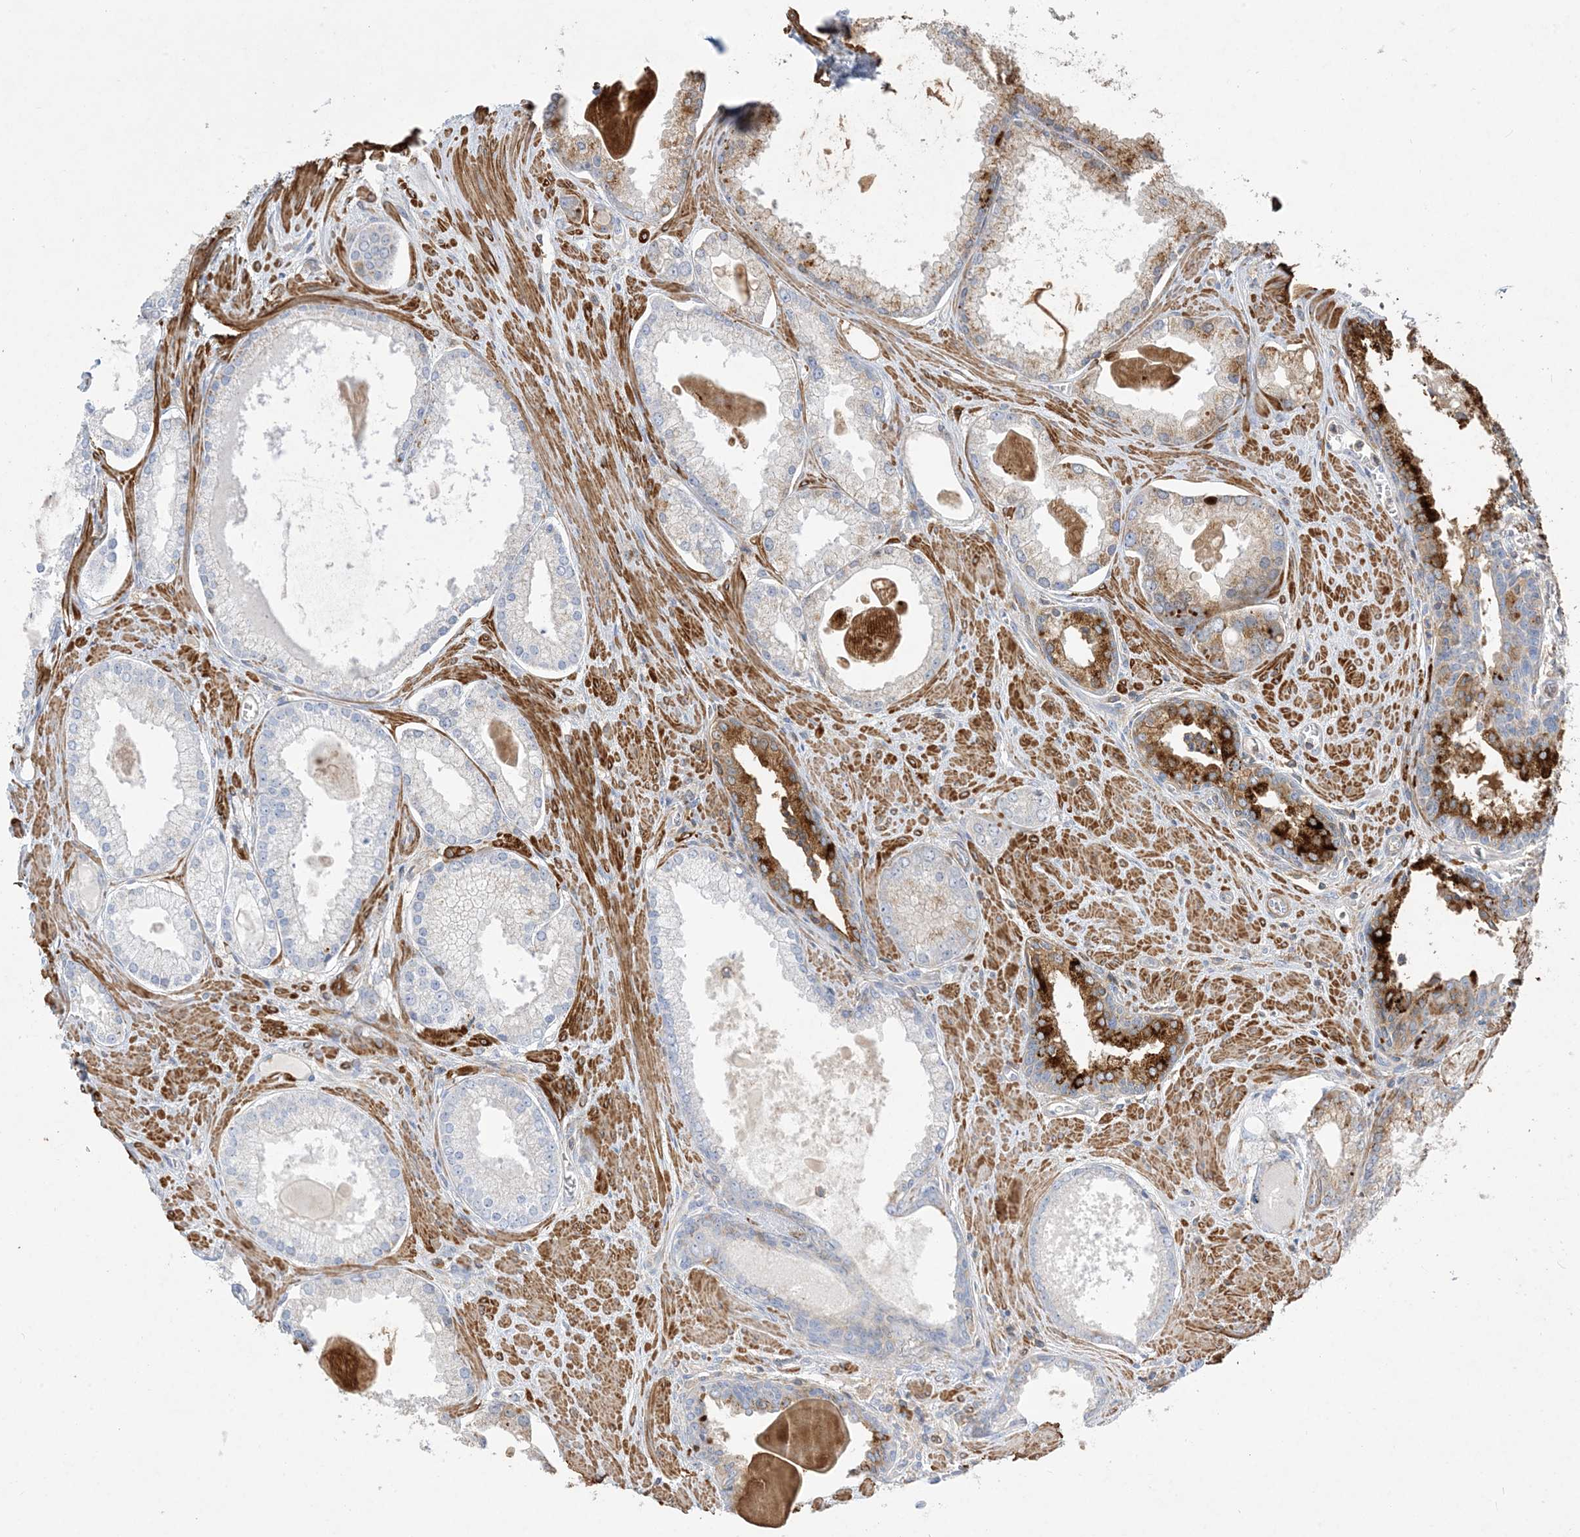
{"staining": {"intensity": "negative", "quantity": "none", "location": "none"}, "tissue": "prostate cancer", "cell_type": "Tumor cells", "image_type": "cancer", "snomed": [{"axis": "morphology", "description": "Adenocarcinoma, Low grade"}, {"axis": "topography", "description": "Prostate"}], "caption": "Human prostate adenocarcinoma (low-grade) stained for a protein using IHC shows no positivity in tumor cells.", "gene": "GTF3C2", "patient": {"sex": "male", "age": 54}}